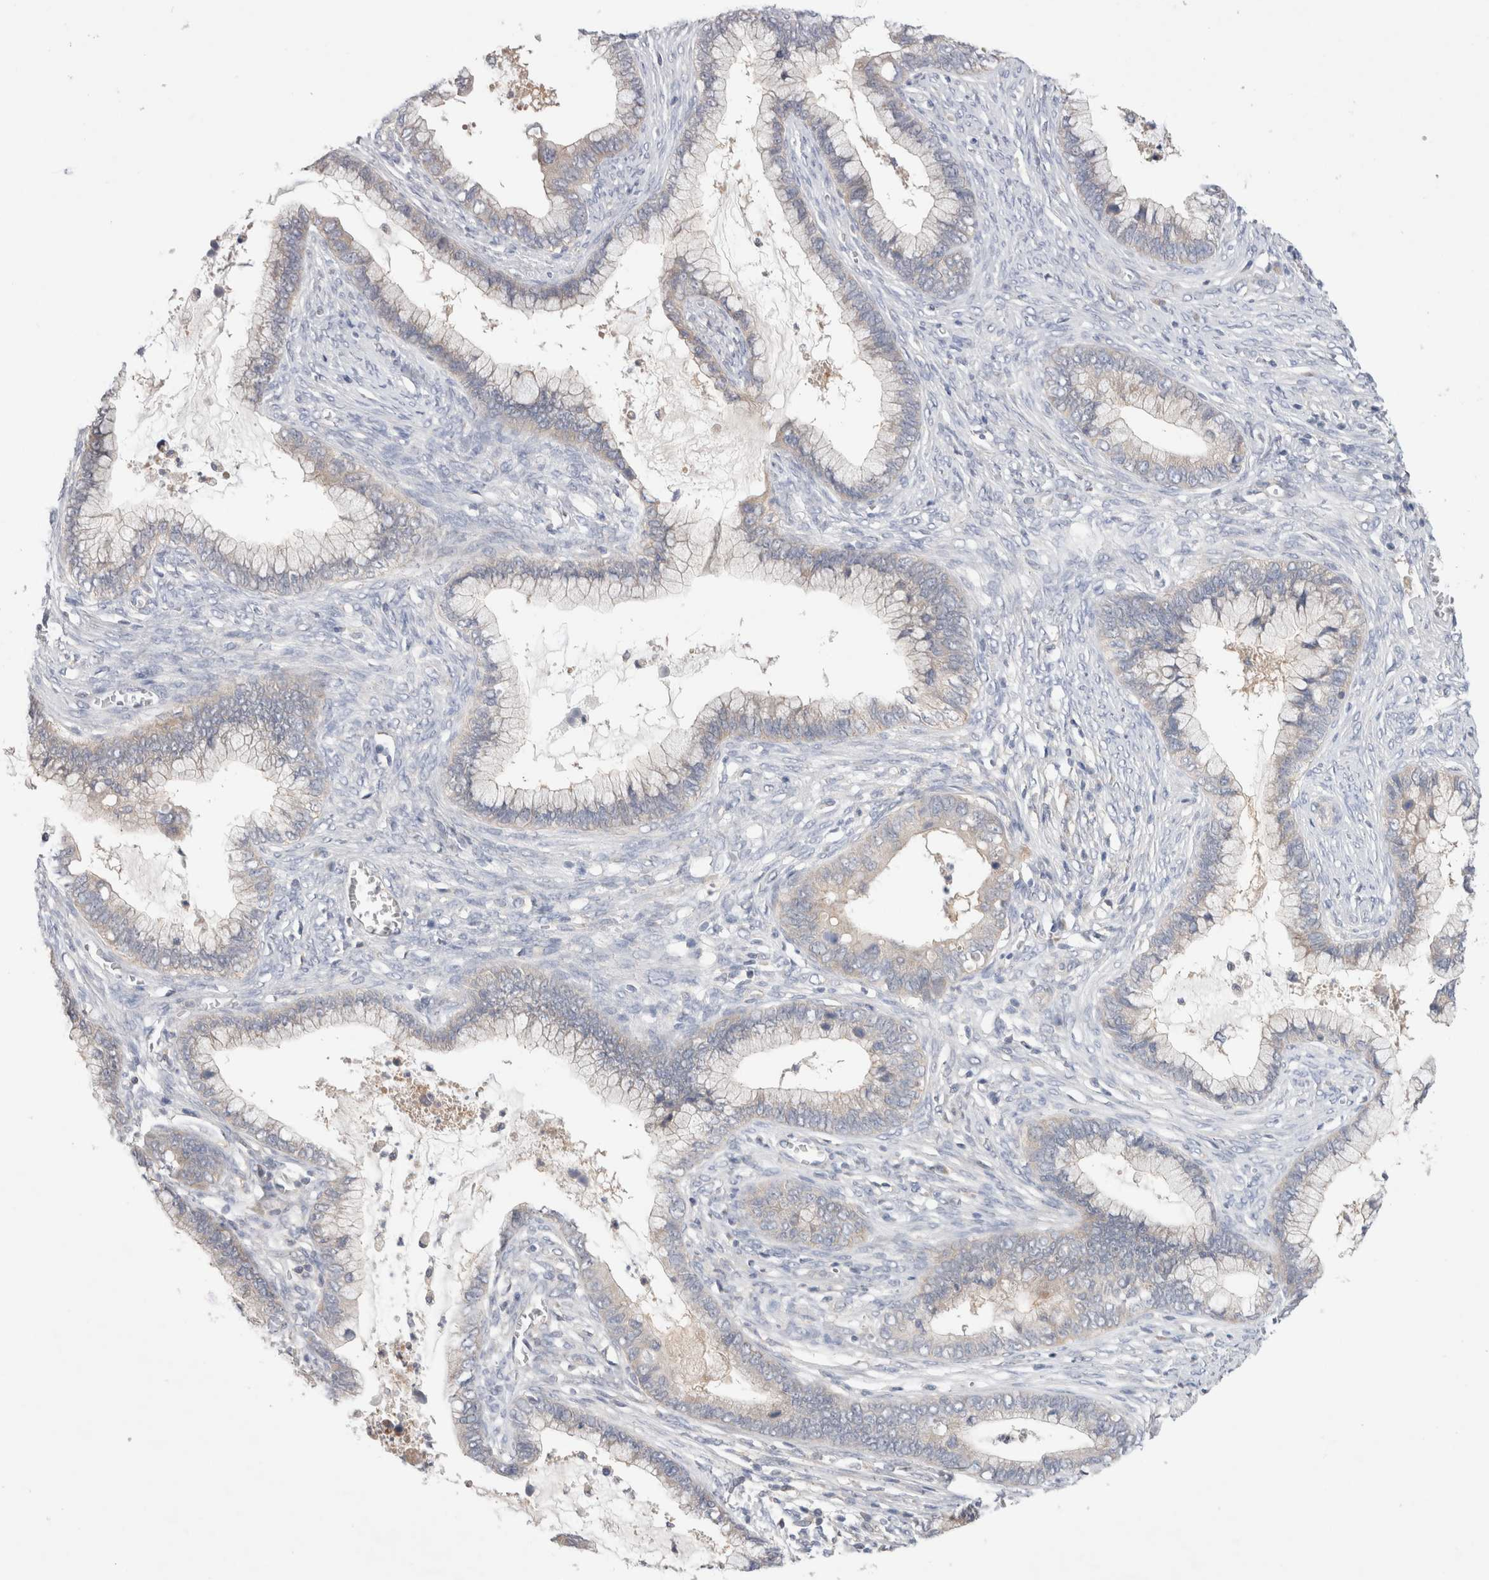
{"staining": {"intensity": "negative", "quantity": "none", "location": "none"}, "tissue": "cervical cancer", "cell_type": "Tumor cells", "image_type": "cancer", "snomed": [{"axis": "morphology", "description": "Adenocarcinoma, NOS"}, {"axis": "topography", "description": "Cervix"}], "caption": "Human cervical cancer (adenocarcinoma) stained for a protein using immunohistochemistry (IHC) reveals no staining in tumor cells.", "gene": "IFT74", "patient": {"sex": "female", "age": 44}}